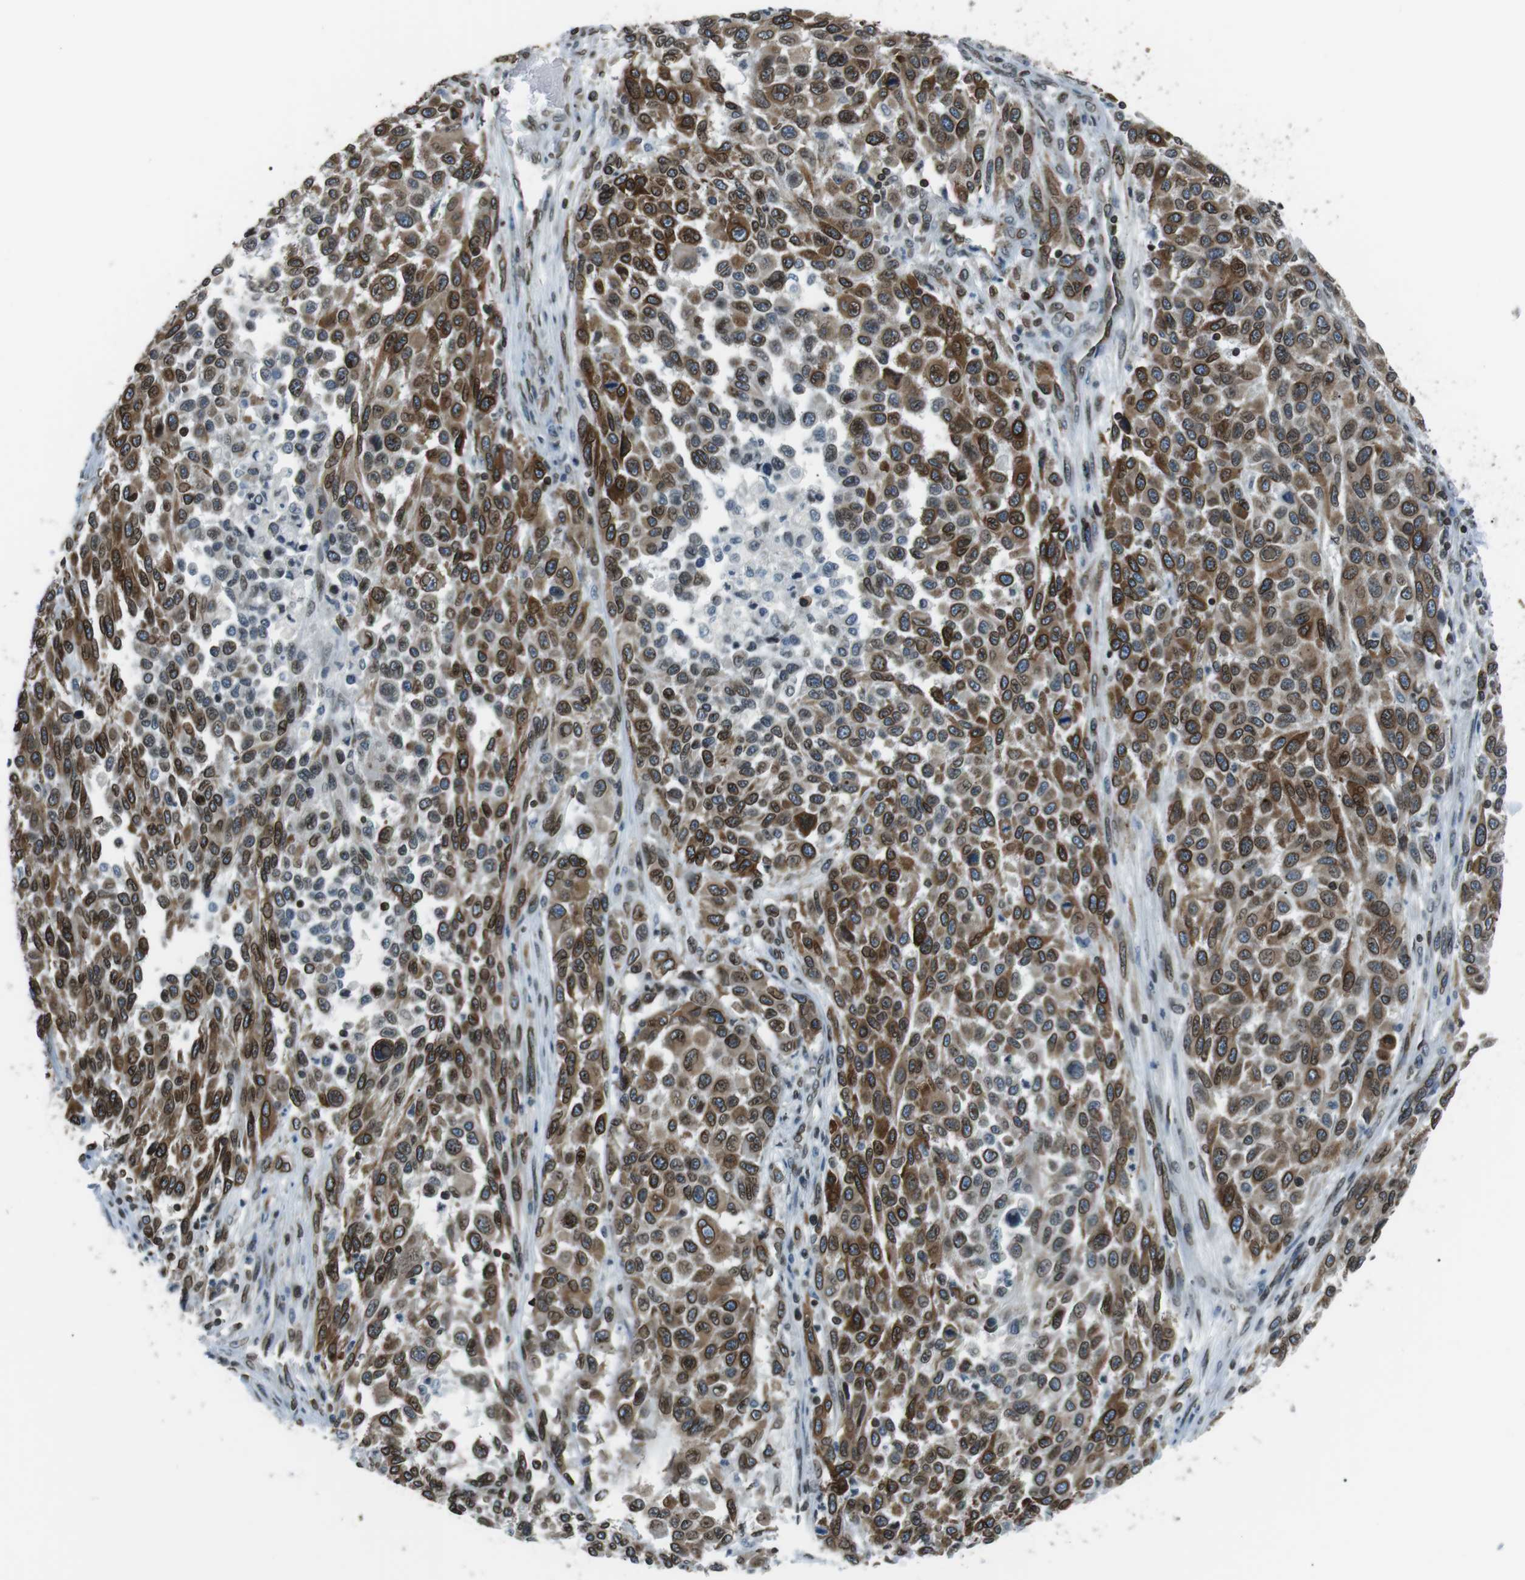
{"staining": {"intensity": "moderate", "quantity": ">75%", "location": "cytoplasmic/membranous,nuclear"}, "tissue": "melanoma", "cell_type": "Tumor cells", "image_type": "cancer", "snomed": [{"axis": "morphology", "description": "Malignant melanoma, Metastatic site"}, {"axis": "topography", "description": "Lymph node"}], "caption": "Immunohistochemical staining of melanoma demonstrates medium levels of moderate cytoplasmic/membranous and nuclear protein positivity in about >75% of tumor cells. The staining was performed using DAB, with brown indicating positive protein expression. Nuclei are stained blue with hematoxylin.", "gene": "TMX4", "patient": {"sex": "male", "age": 61}}